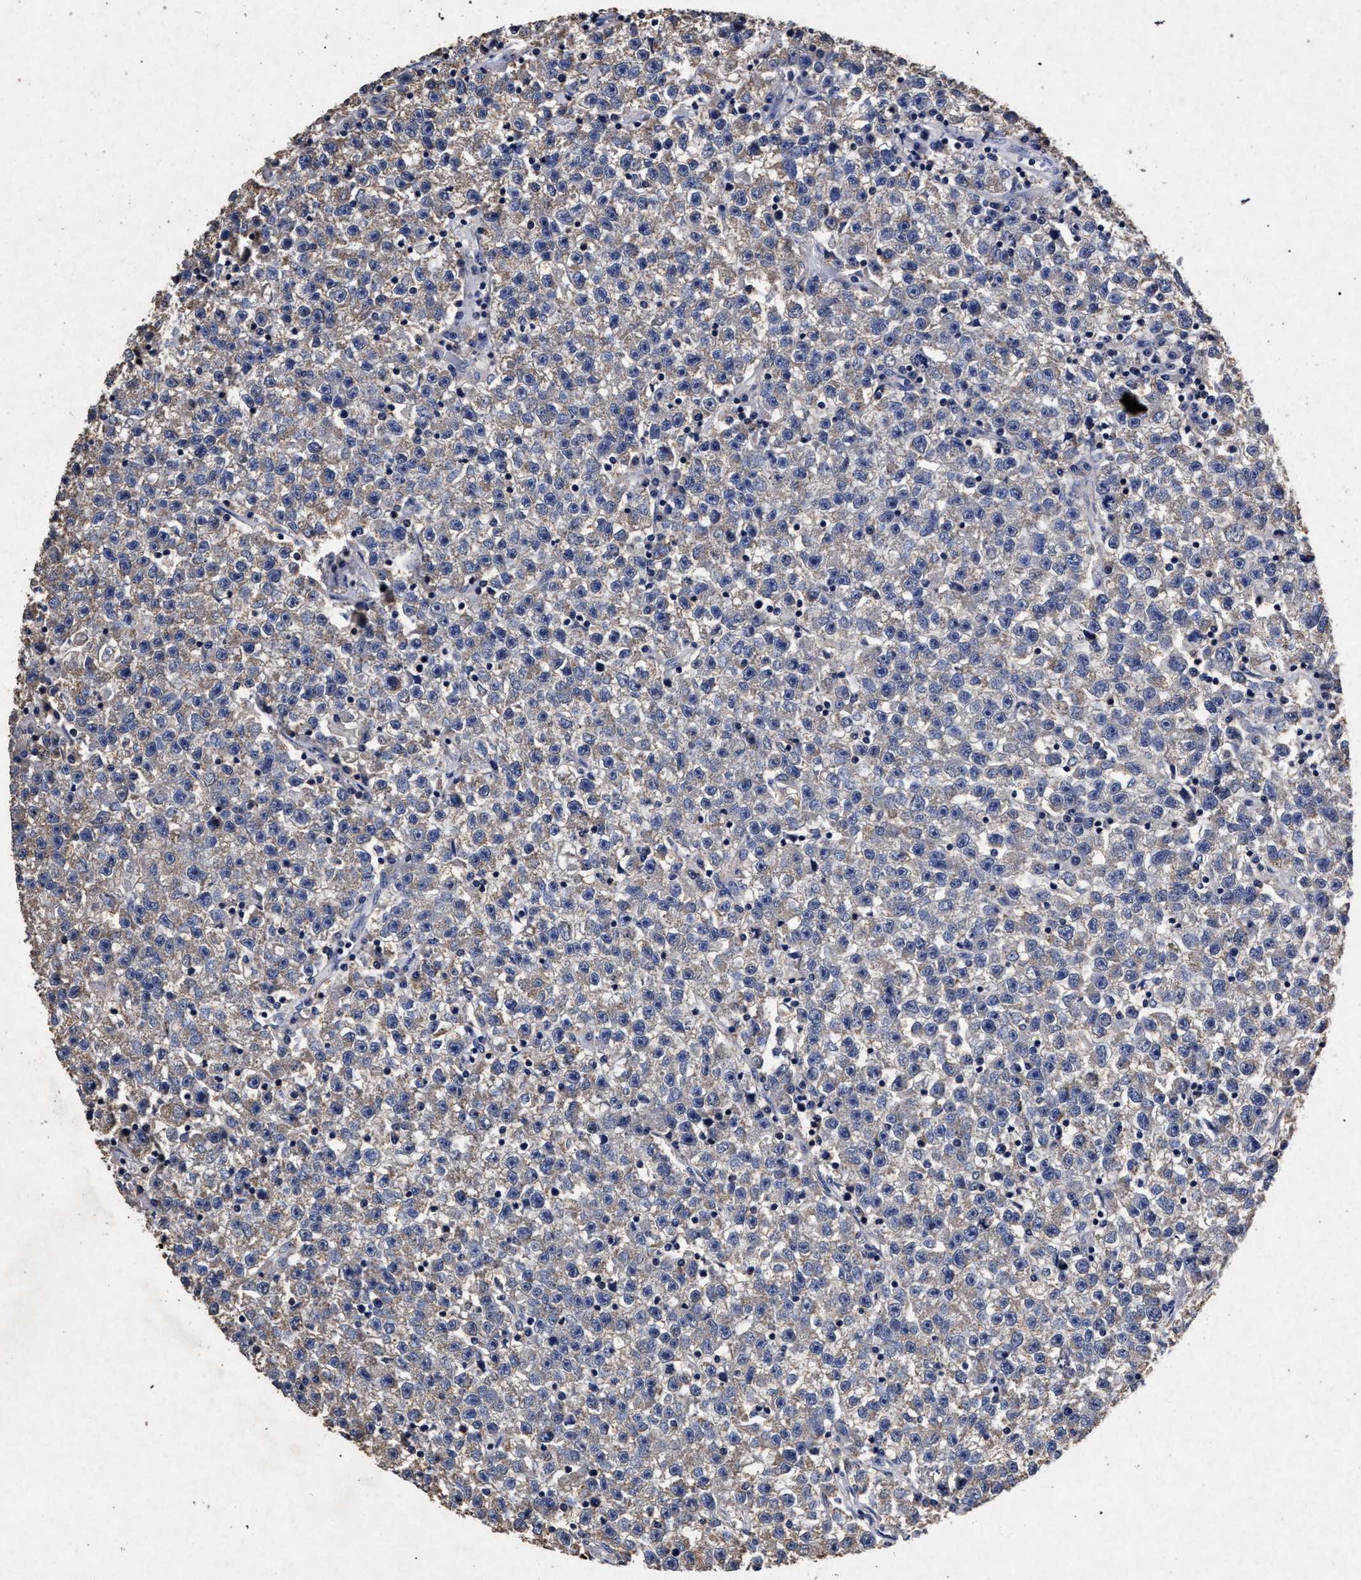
{"staining": {"intensity": "weak", "quantity": "<25%", "location": "cytoplasmic/membranous"}, "tissue": "testis cancer", "cell_type": "Tumor cells", "image_type": "cancer", "snomed": [{"axis": "morphology", "description": "Seminoma, NOS"}, {"axis": "topography", "description": "Testis"}], "caption": "This photomicrograph is of seminoma (testis) stained with immunohistochemistry to label a protein in brown with the nuclei are counter-stained blue. There is no staining in tumor cells.", "gene": "ATP1A2", "patient": {"sex": "male", "age": 22}}